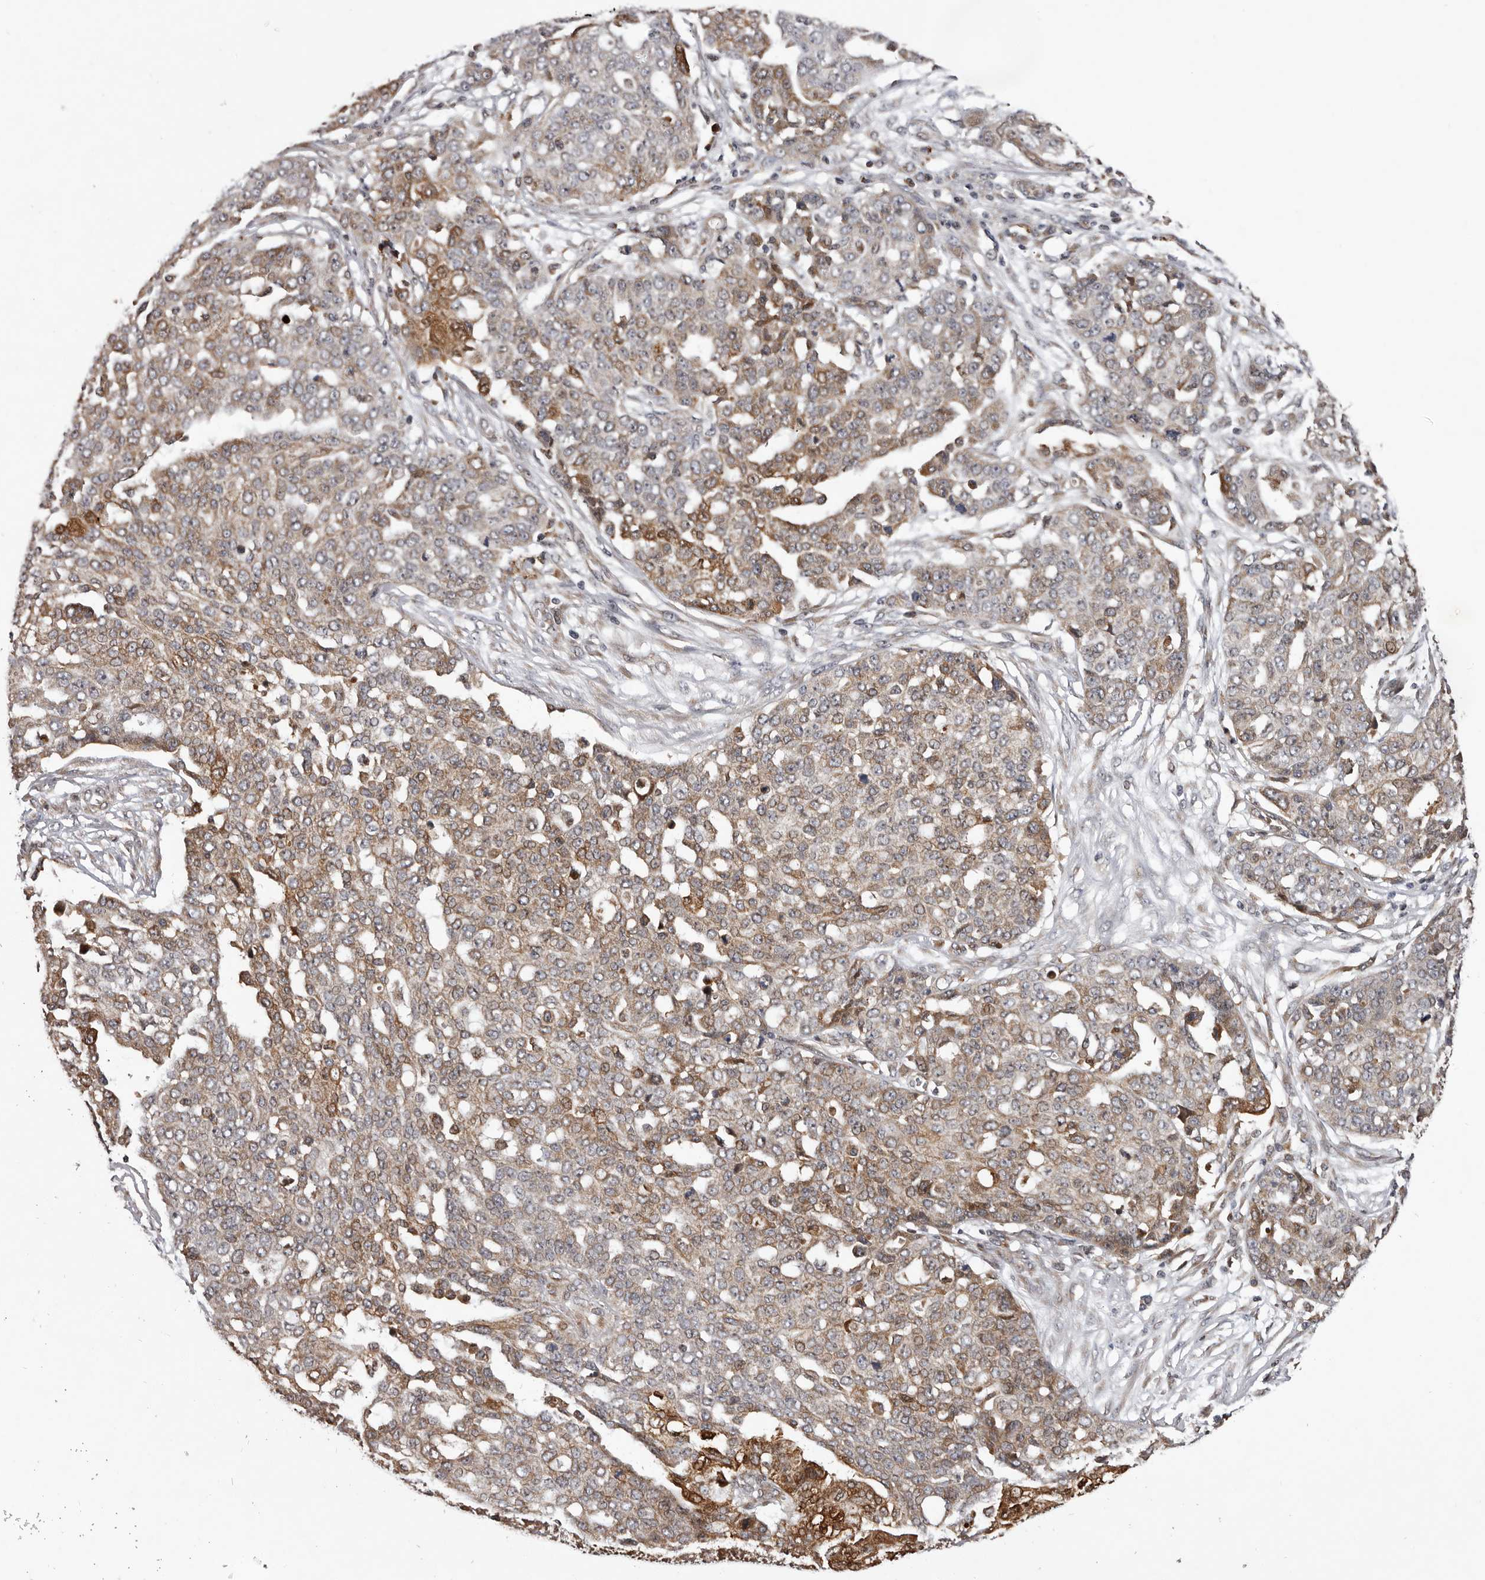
{"staining": {"intensity": "moderate", "quantity": "25%-75%", "location": "cytoplasmic/membranous"}, "tissue": "ovarian cancer", "cell_type": "Tumor cells", "image_type": "cancer", "snomed": [{"axis": "morphology", "description": "Cystadenocarcinoma, serous, NOS"}, {"axis": "topography", "description": "Soft tissue"}, {"axis": "topography", "description": "Ovary"}], "caption": "Immunohistochemical staining of human serous cystadenocarcinoma (ovarian) reveals medium levels of moderate cytoplasmic/membranous expression in approximately 25%-75% of tumor cells.", "gene": "GADD45B", "patient": {"sex": "female", "age": 57}}